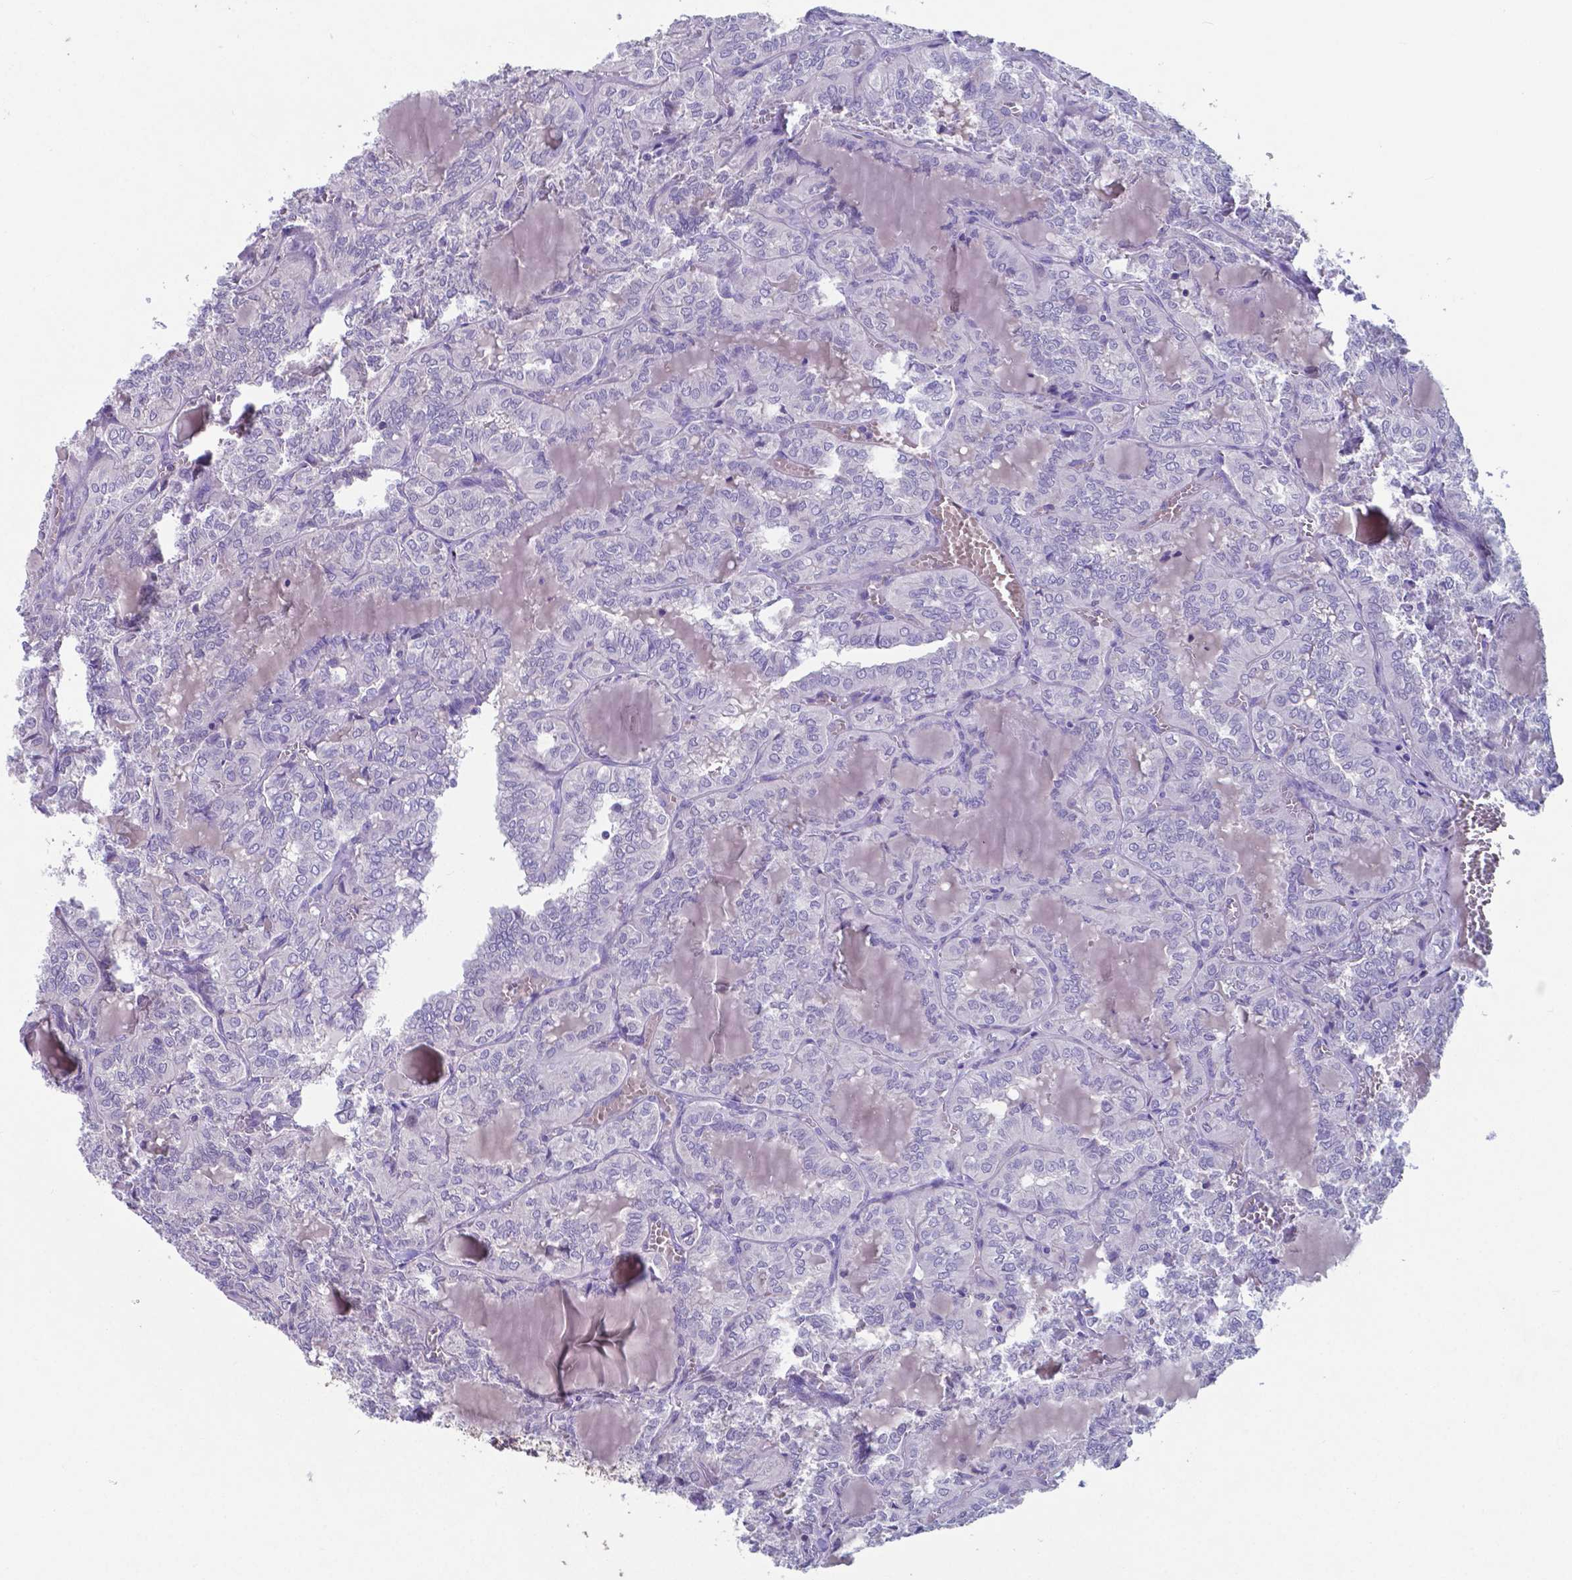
{"staining": {"intensity": "negative", "quantity": "none", "location": "none"}, "tissue": "thyroid cancer", "cell_type": "Tumor cells", "image_type": "cancer", "snomed": [{"axis": "morphology", "description": "Papillary adenocarcinoma, NOS"}, {"axis": "topography", "description": "Thyroid gland"}], "caption": "A high-resolution micrograph shows immunohistochemistry (IHC) staining of papillary adenocarcinoma (thyroid), which demonstrates no significant positivity in tumor cells. (Stains: DAB (3,3'-diaminobenzidine) immunohistochemistry (IHC) with hematoxylin counter stain, Microscopy: brightfield microscopy at high magnification).", "gene": "TYRO3", "patient": {"sex": "female", "age": 41}}